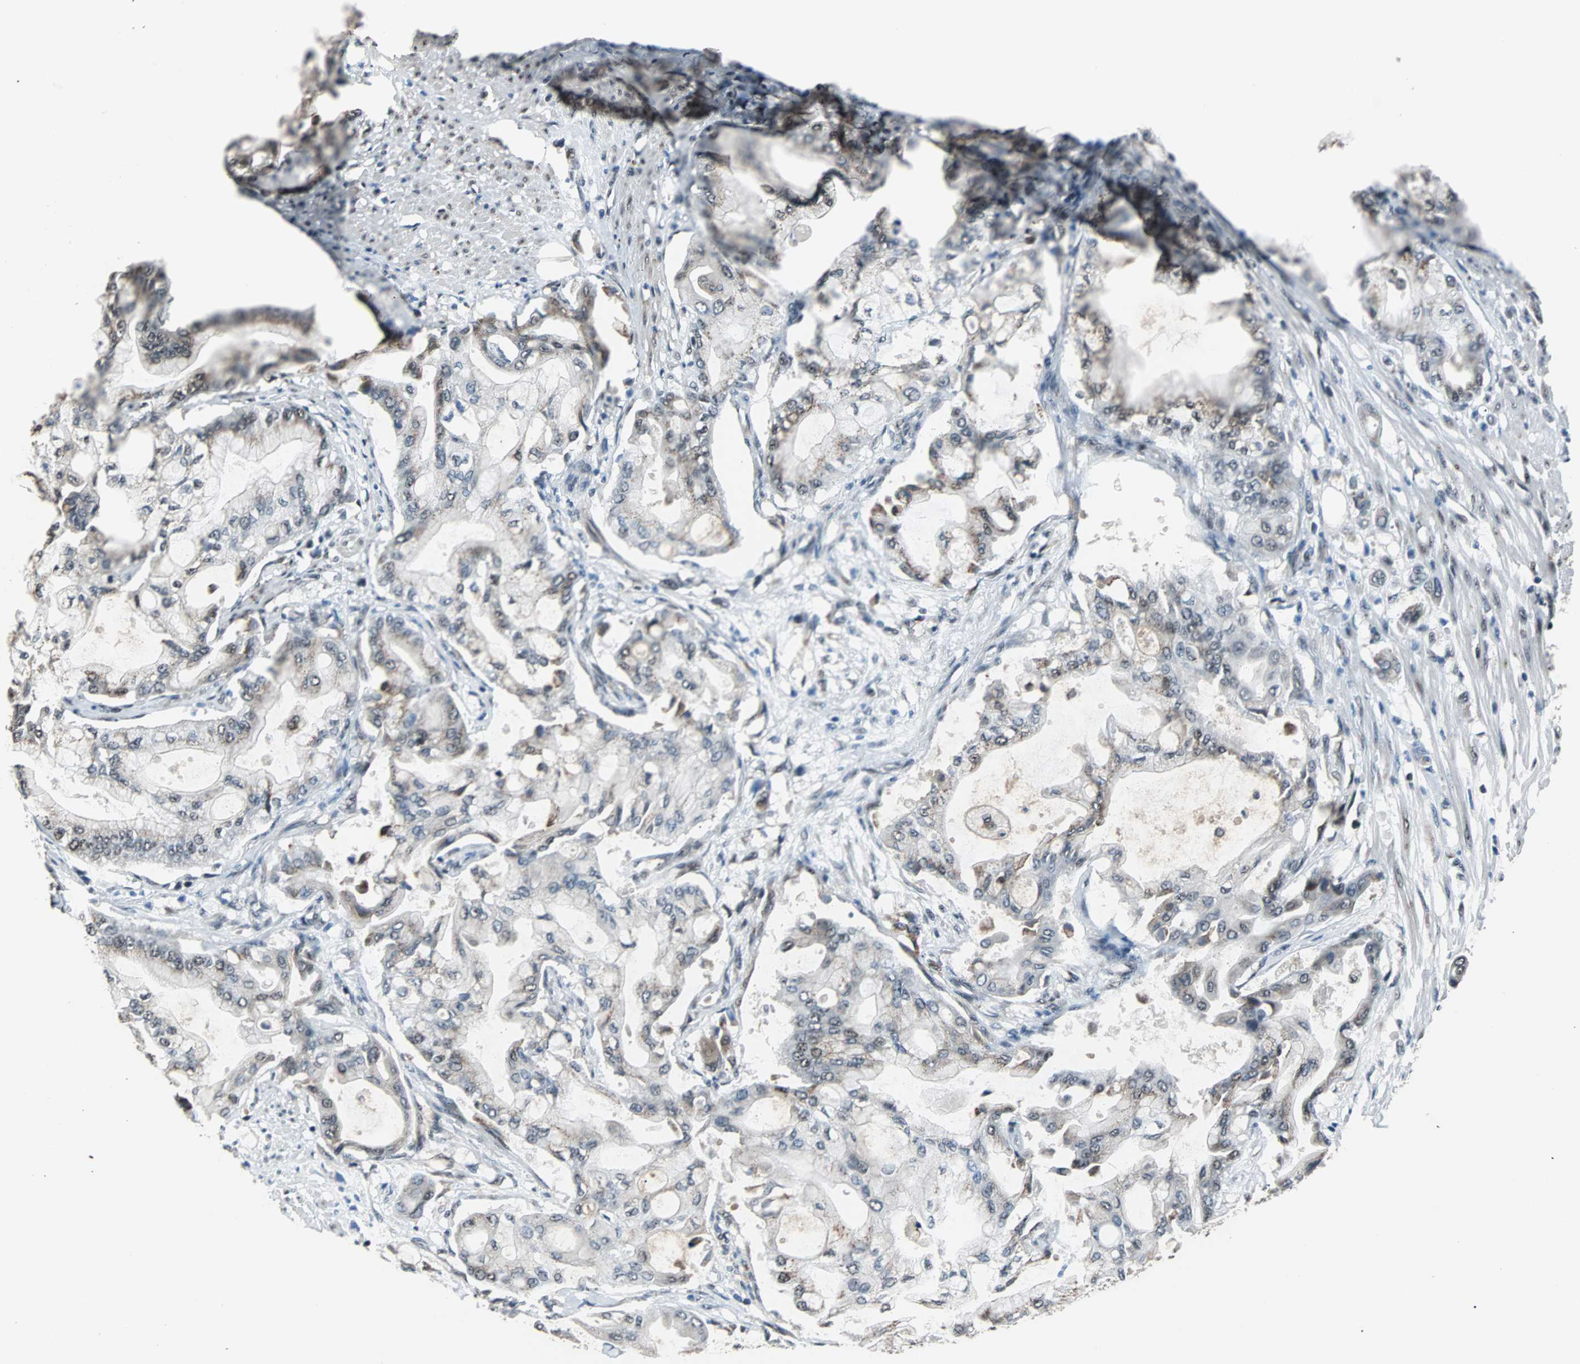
{"staining": {"intensity": "weak", "quantity": "<25%", "location": "cytoplasmic/membranous"}, "tissue": "pancreatic cancer", "cell_type": "Tumor cells", "image_type": "cancer", "snomed": [{"axis": "morphology", "description": "Adenocarcinoma, NOS"}, {"axis": "morphology", "description": "Adenocarcinoma, metastatic, NOS"}, {"axis": "topography", "description": "Lymph node"}, {"axis": "topography", "description": "Pancreas"}, {"axis": "topography", "description": "Duodenum"}], "caption": "A photomicrograph of adenocarcinoma (pancreatic) stained for a protein demonstrates no brown staining in tumor cells.", "gene": "USP28", "patient": {"sex": "female", "age": 64}}